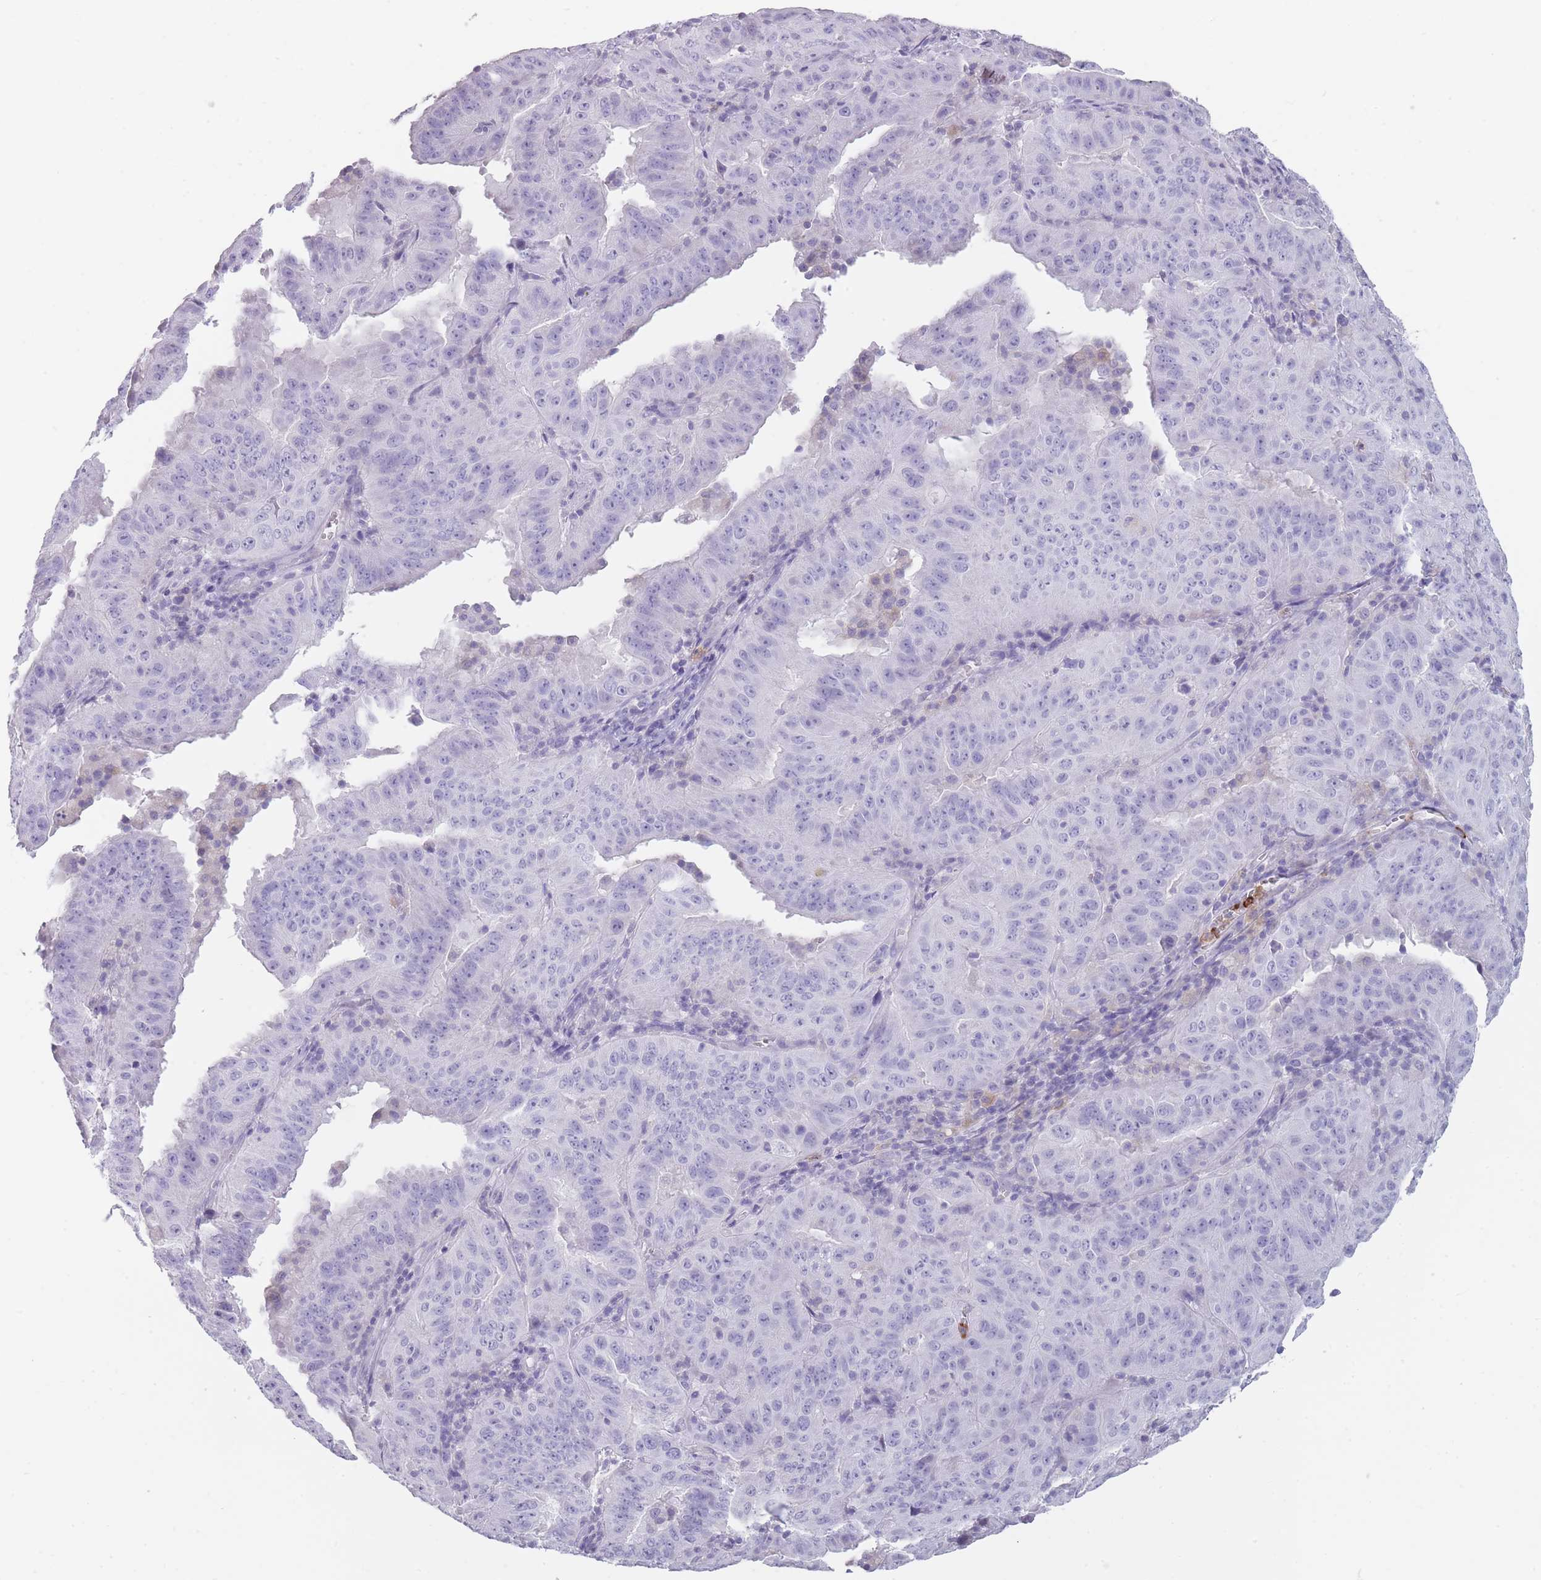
{"staining": {"intensity": "negative", "quantity": "none", "location": "none"}, "tissue": "pancreatic cancer", "cell_type": "Tumor cells", "image_type": "cancer", "snomed": [{"axis": "morphology", "description": "Adenocarcinoma, NOS"}, {"axis": "topography", "description": "Pancreas"}], "caption": "IHC image of human pancreatic cancer (adenocarcinoma) stained for a protein (brown), which exhibits no staining in tumor cells.", "gene": "CR1L", "patient": {"sex": "male", "age": 63}}